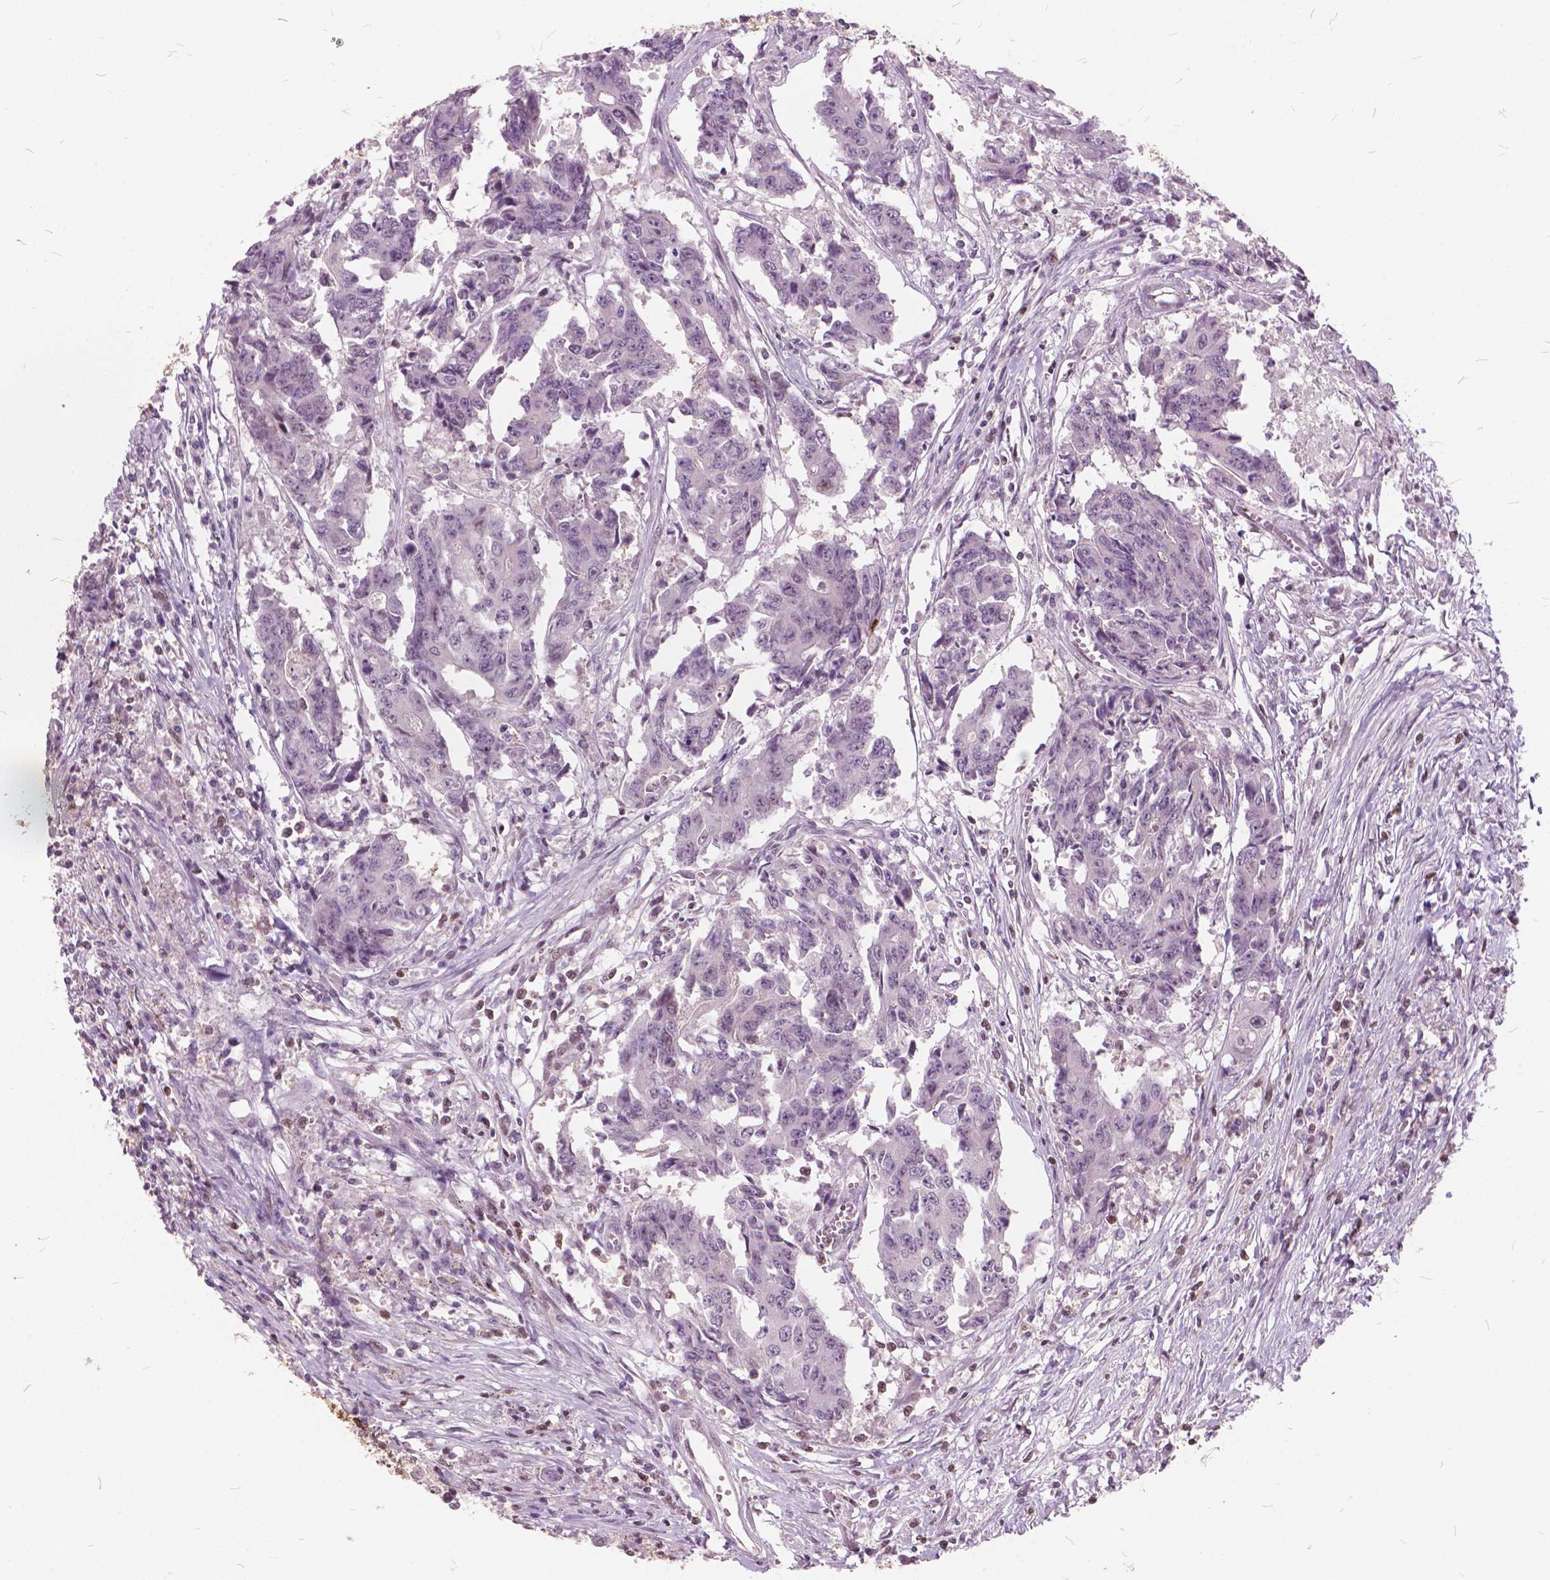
{"staining": {"intensity": "negative", "quantity": "none", "location": "none"}, "tissue": "colorectal cancer", "cell_type": "Tumor cells", "image_type": "cancer", "snomed": [{"axis": "morphology", "description": "Adenocarcinoma, NOS"}, {"axis": "topography", "description": "Rectum"}], "caption": "Protein analysis of colorectal cancer shows no significant positivity in tumor cells.", "gene": "STAT5B", "patient": {"sex": "male", "age": 54}}